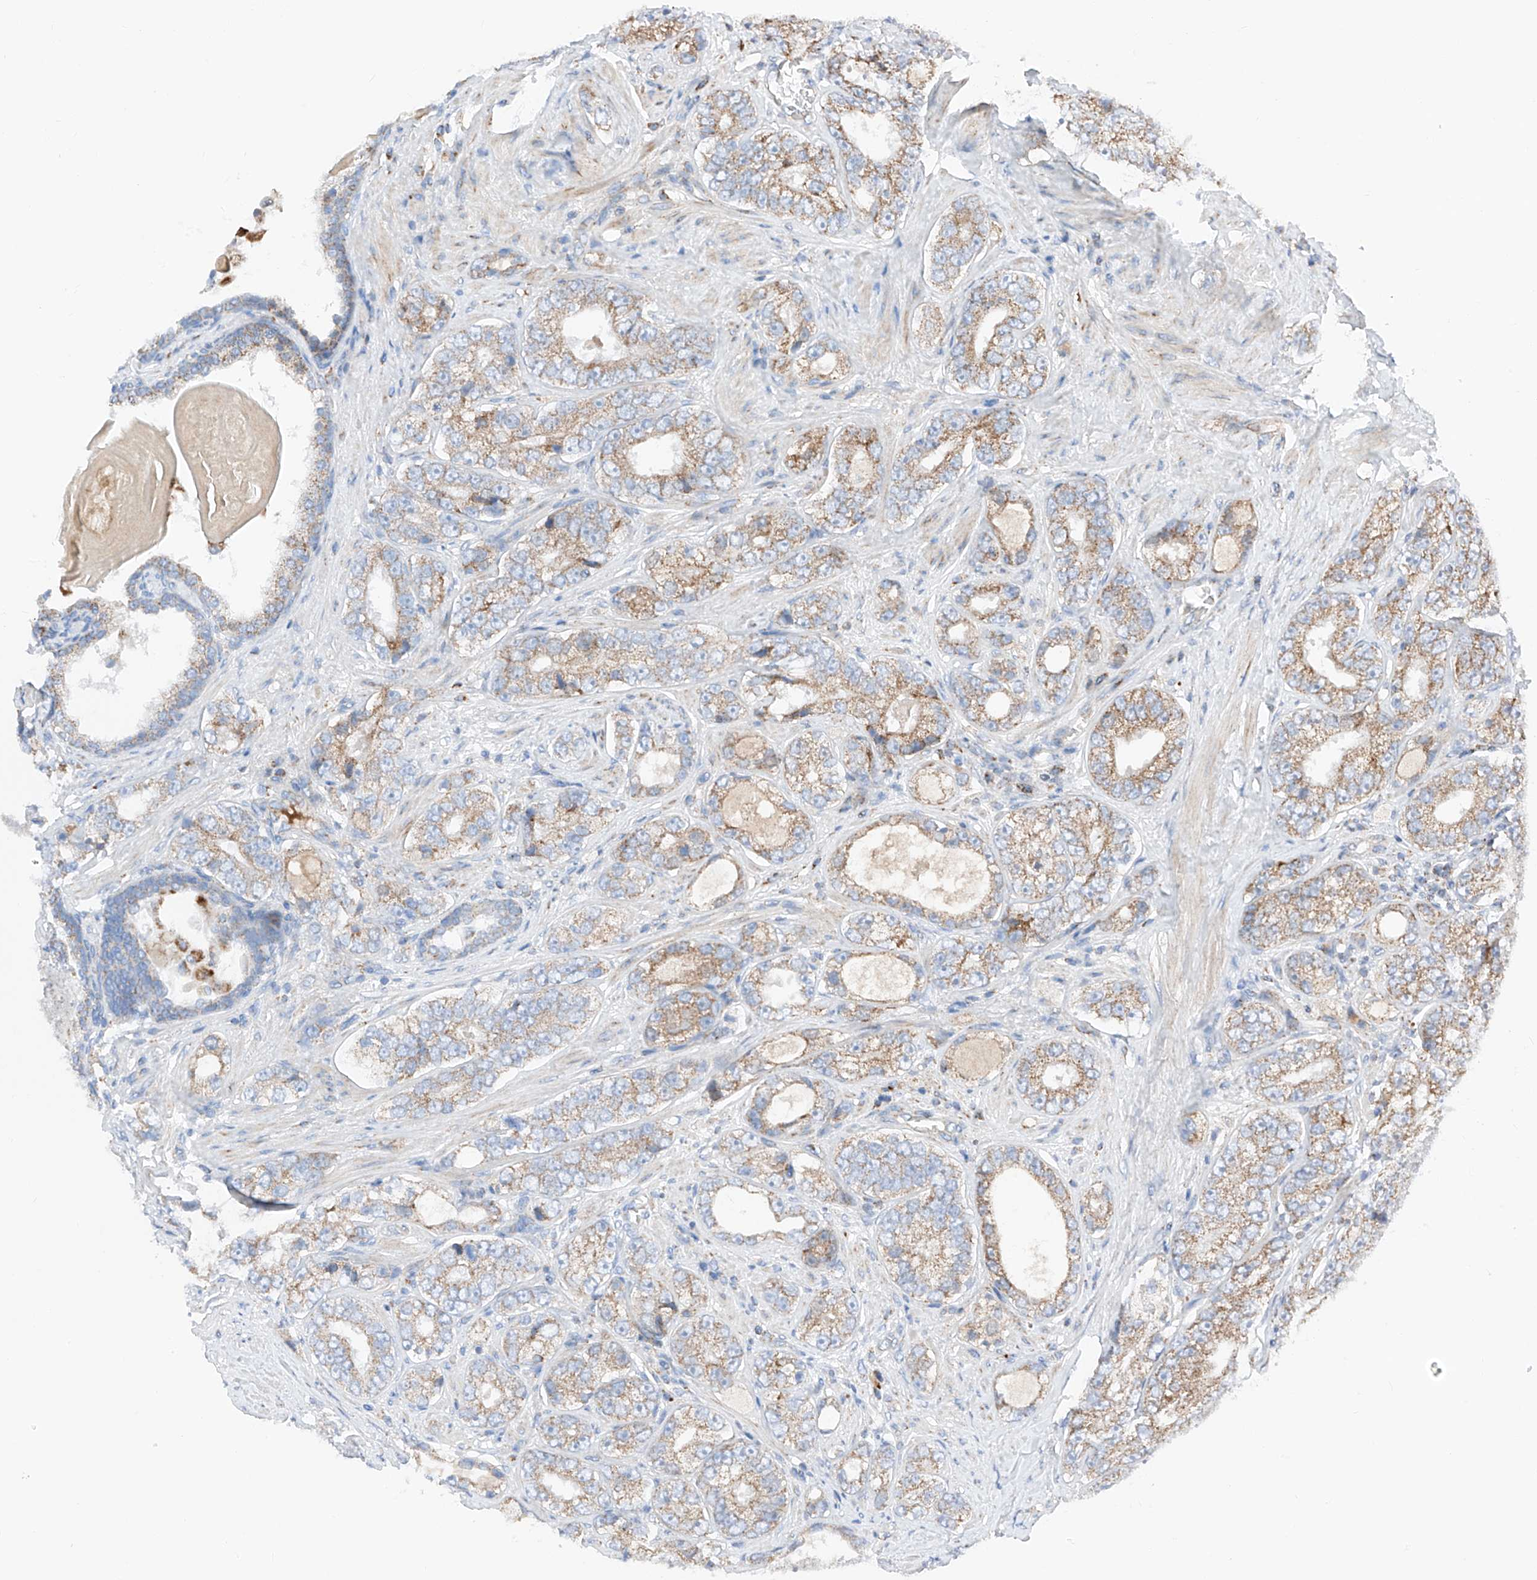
{"staining": {"intensity": "moderate", "quantity": "25%-75%", "location": "cytoplasmic/membranous"}, "tissue": "prostate cancer", "cell_type": "Tumor cells", "image_type": "cancer", "snomed": [{"axis": "morphology", "description": "Adenocarcinoma, High grade"}, {"axis": "topography", "description": "Prostate"}], "caption": "Prostate cancer stained with a protein marker displays moderate staining in tumor cells.", "gene": "MRAP", "patient": {"sex": "male", "age": 56}}